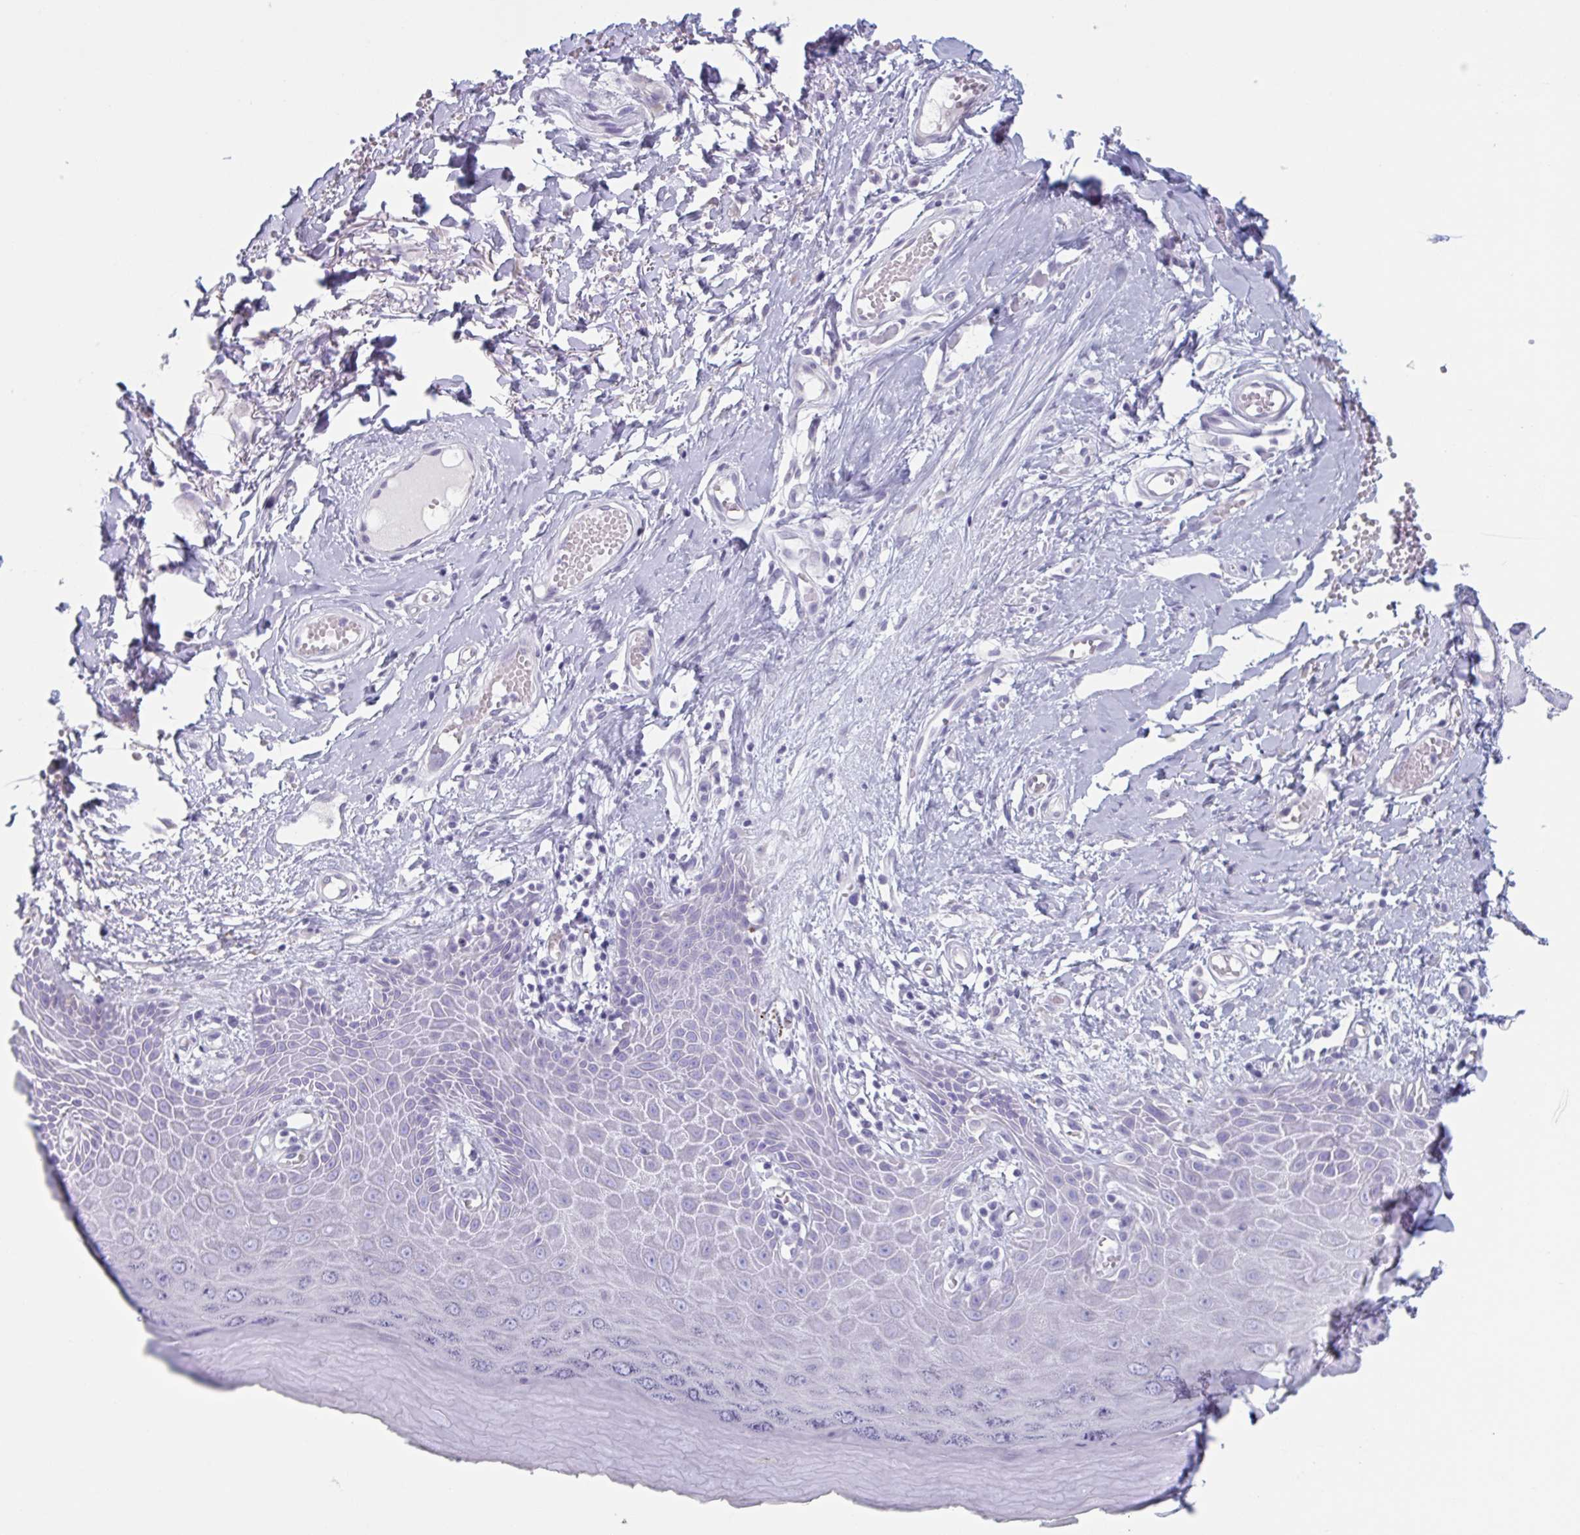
{"staining": {"intensity": "negative", "quantity": "none", "location": "none"}, "tissue": "skin", "cell_type": "Epidermal cells", "image_type": "normal", "snomed": [{"axis": "morphology", "description": "Normal tissue, NOS"}, {"axis": "topography", "description": "Anal"}, {"axis": "topography", "description": "Peripheral nerve tissue"}], "caption": "DAB immunohistochemical staining of benign skin demonstrates no significant expression in epidermal cells. (DAB (3,3'-diaminobenzidine) IHC with hematoxylin counter stain).", "gene": "HSD11B2", "patient": {"sex": "male", "age": 78}}